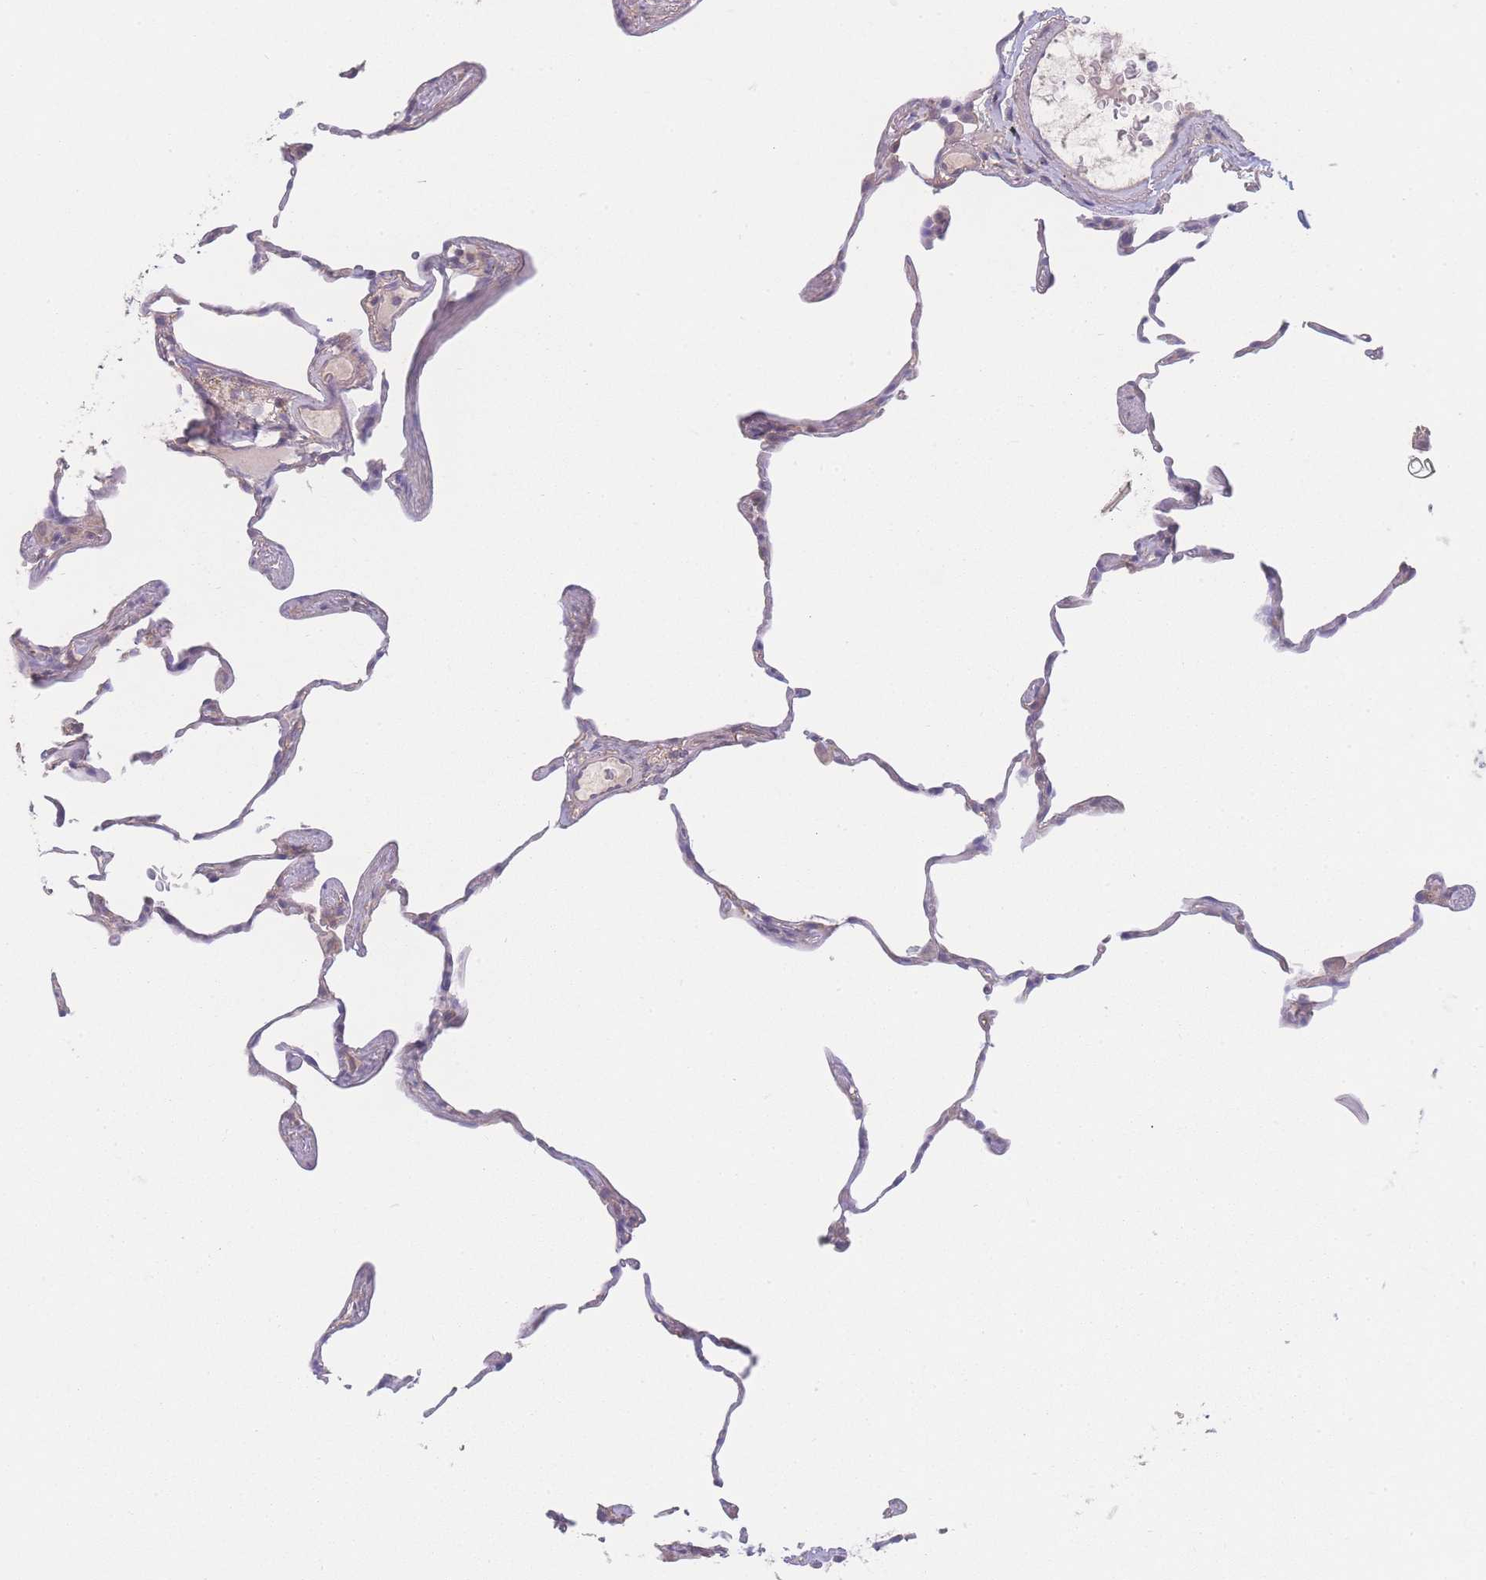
{"staining": {"intensity": "negative", "quantity": "none", "location": "none"}, "tissue": "lung", "cell_type": "Alveolar cells", "image_type": "normal", "snomed": [{"axis": "morphology", "description": "Normal tissue, NOS"}, {"axis": "topography", "description": "Lung"}], "caption": "This is a micrograph of IHC staining of unremarkable lung, which shows no expression in alveolar cells. (DAB (3,3'-diaminobenzidine) immunohistochemistry (IHC) visualized using brightfield microscopy, high magnification).", "gene": "GIPR", "patient": {"sex": "female", "age": 57}}